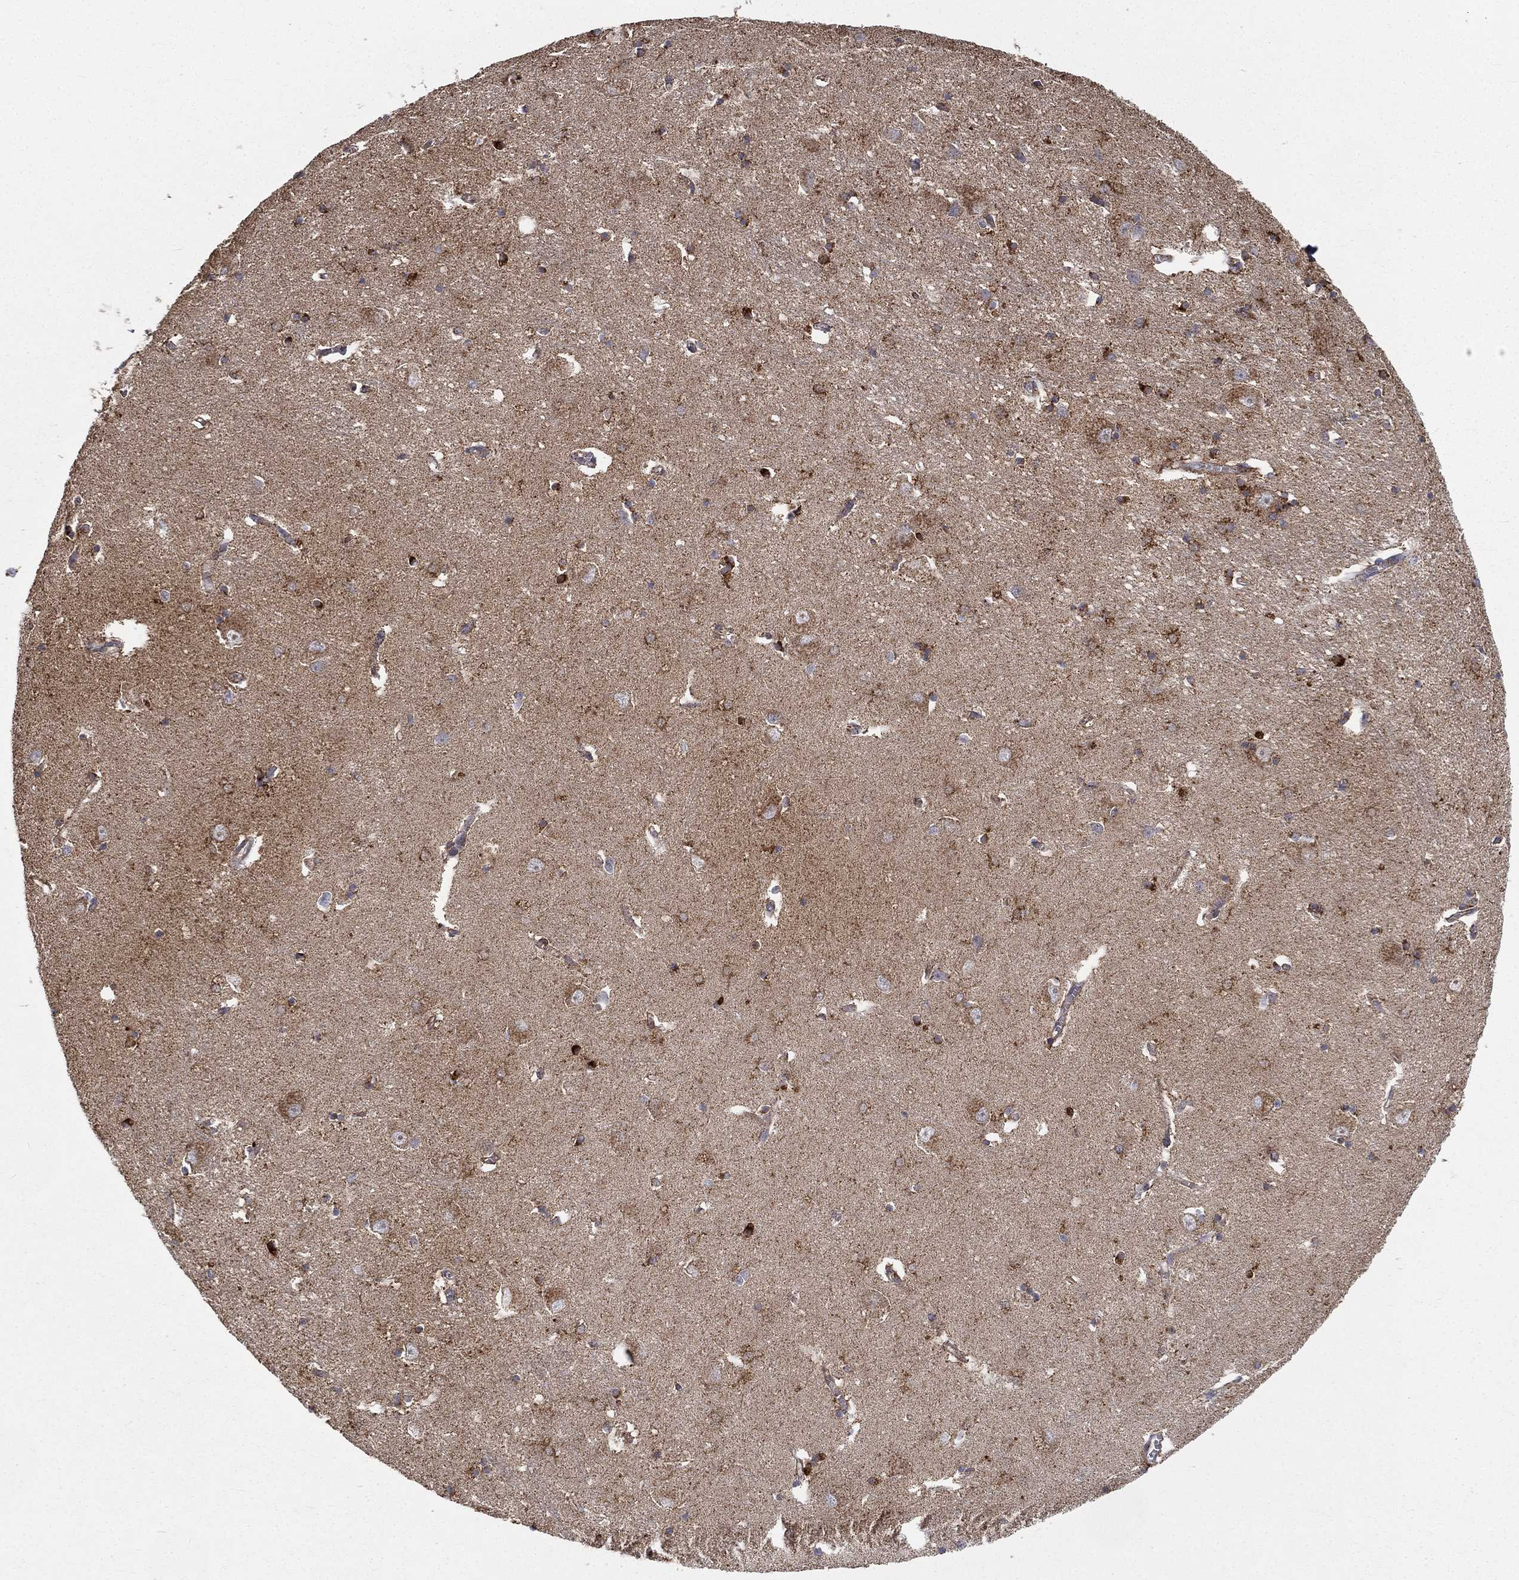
{"staining": {"intensity": "strong", "quantity": "<25%", "location": "cytoplasmic/membranous"}, "tissue": "caudate", "cell_type": "Glial cells", "image_type": "normal", "snomed": [{"axis": "morphology", "description": "Normal tissue, NOS"}, {"axis": "topography", "description": "Lateral ventricle wall"}], "caption": "A brown stain highlights strong cytoplasmic/membranous positivity of a protein in glial cells of benign caudate.", "gene": "RIN3", "patient": {"sex": "male", "age": 54}}